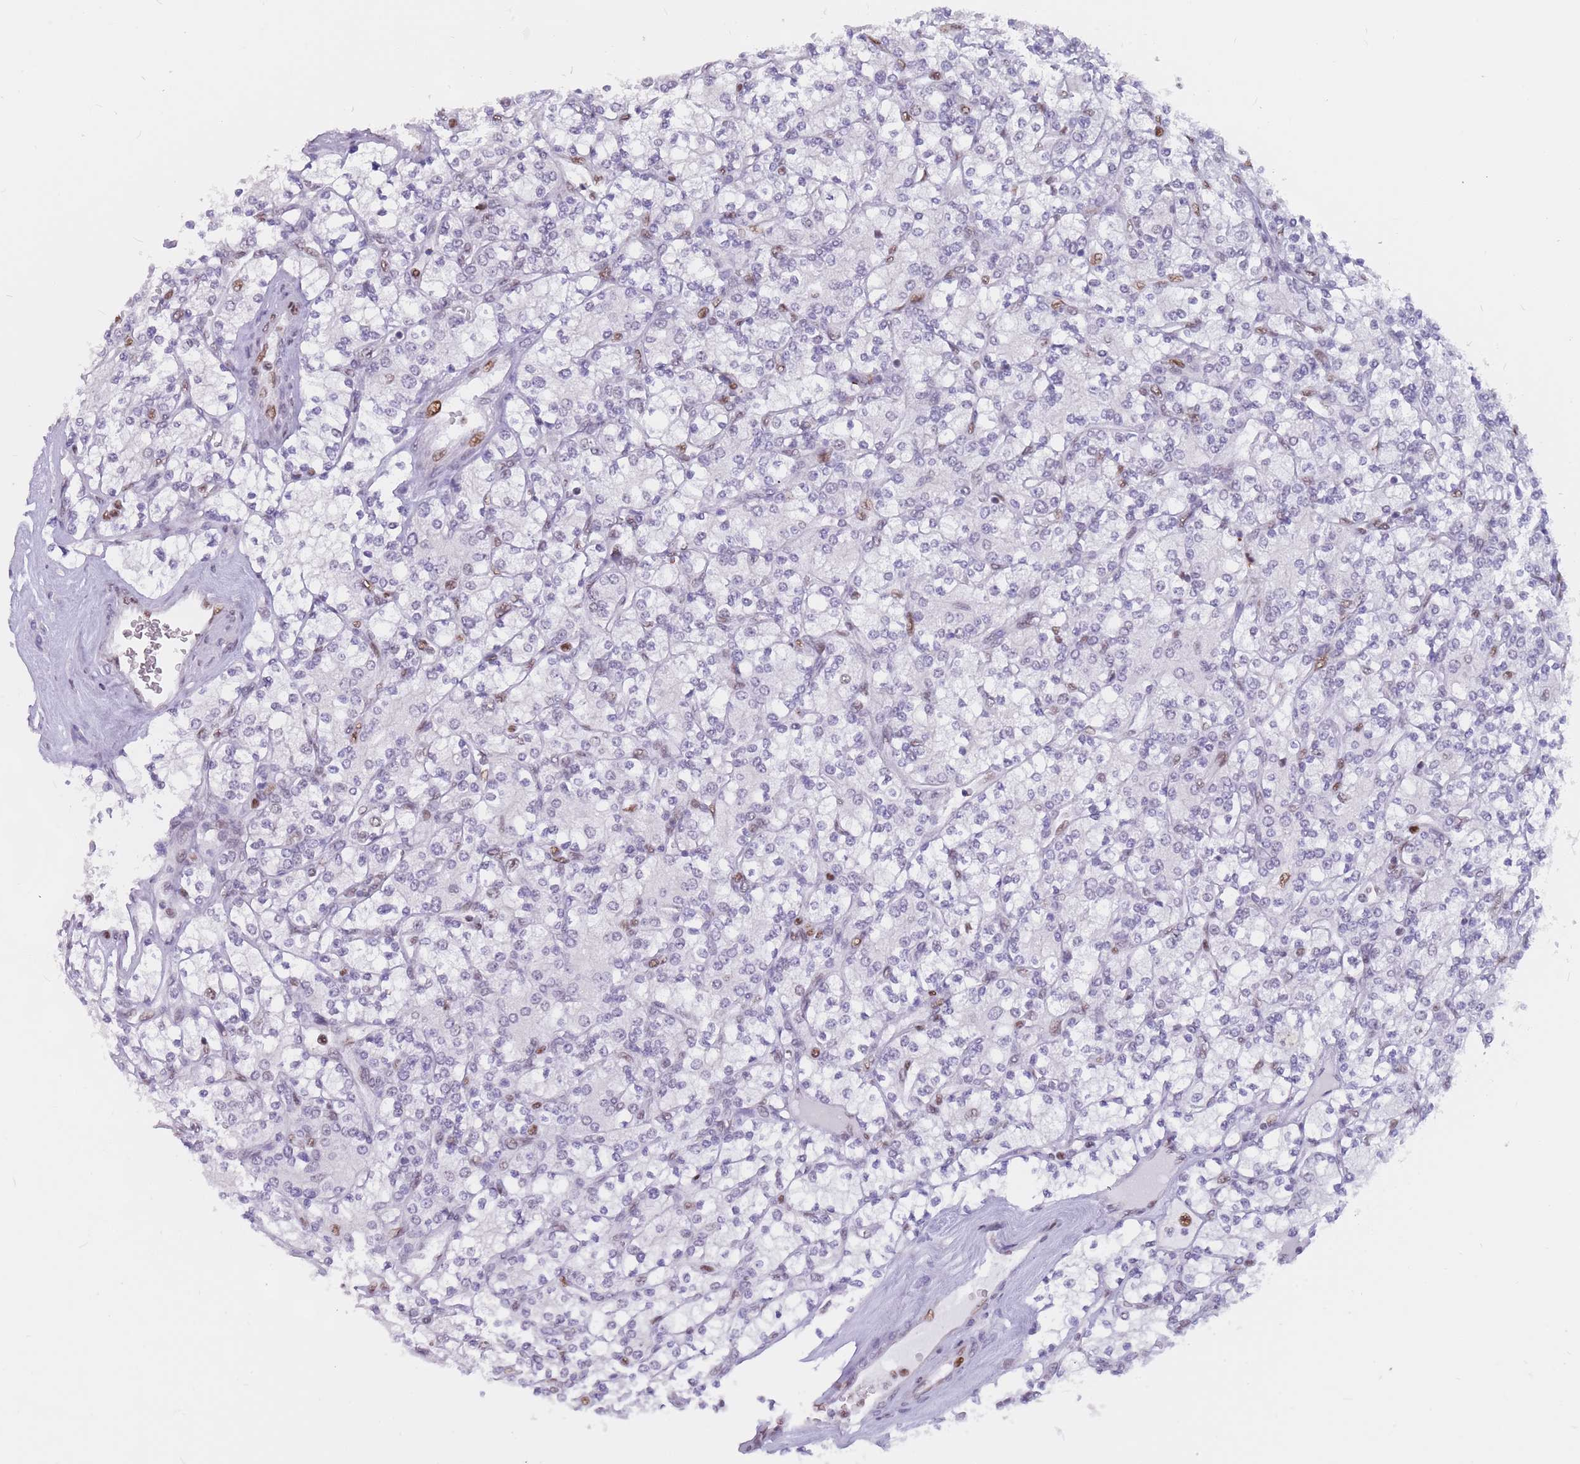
{"staining": {"intensity": "negative", "quantity": "none", "location": "none"}, "tissue": "renal cancer", "cell_type": "Tumor cells", "image_type": "cancer", "snomed": [{"axis": "morphology", "description": "Adenocarcinoma, NOS"}, {"axis": "topography", "description": "Kidney"}], "caption": "Tumor cells are negative for protein expression in human renal cancer.", "gene": "NASP", "patient": {"sex": "male", "age": 77}}